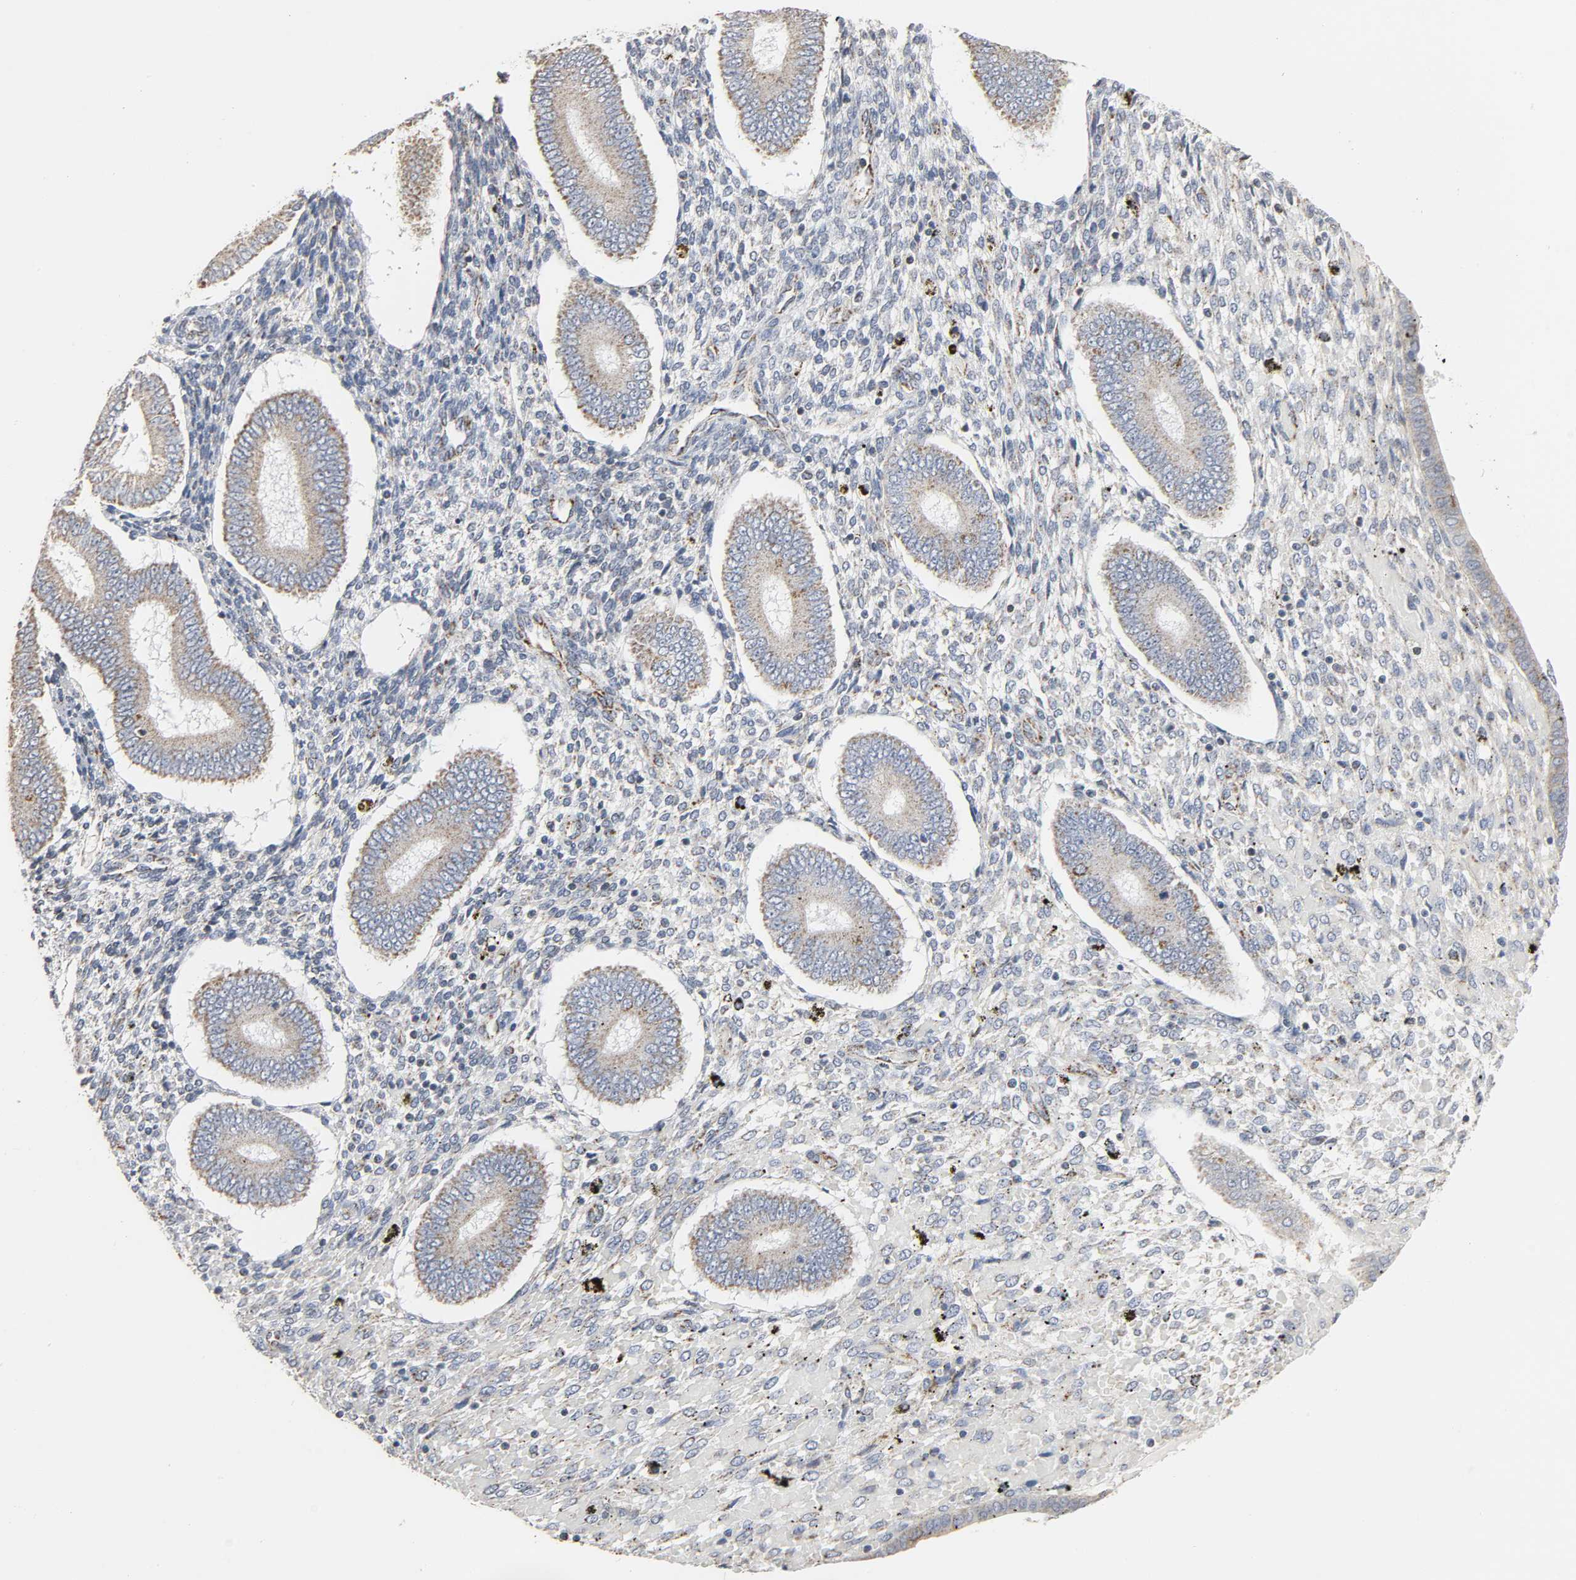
{"staining": {"intensity": "weak", "quantity": "25%-75%", "location": "cytoplasmic/membranous"}, "tissue": "endometrium", "cell_type": "Cells in endometrial stroma", "image_type": "normal", "snomed": [{"axis": "morphology", "description": "Normal tissue, NOS"}, {"axis": "topography", "description": "Endometrium"}], "caption": "The photomicrograph displays immunohistochemical staining of unremarkable endometrium. There is weak cytoplasmic/membranous staining is seen in about 25%-75% of cells in endometrial stroma.", "gene": "ACAT1", "patient": {"sex": "female", "age": 42}}